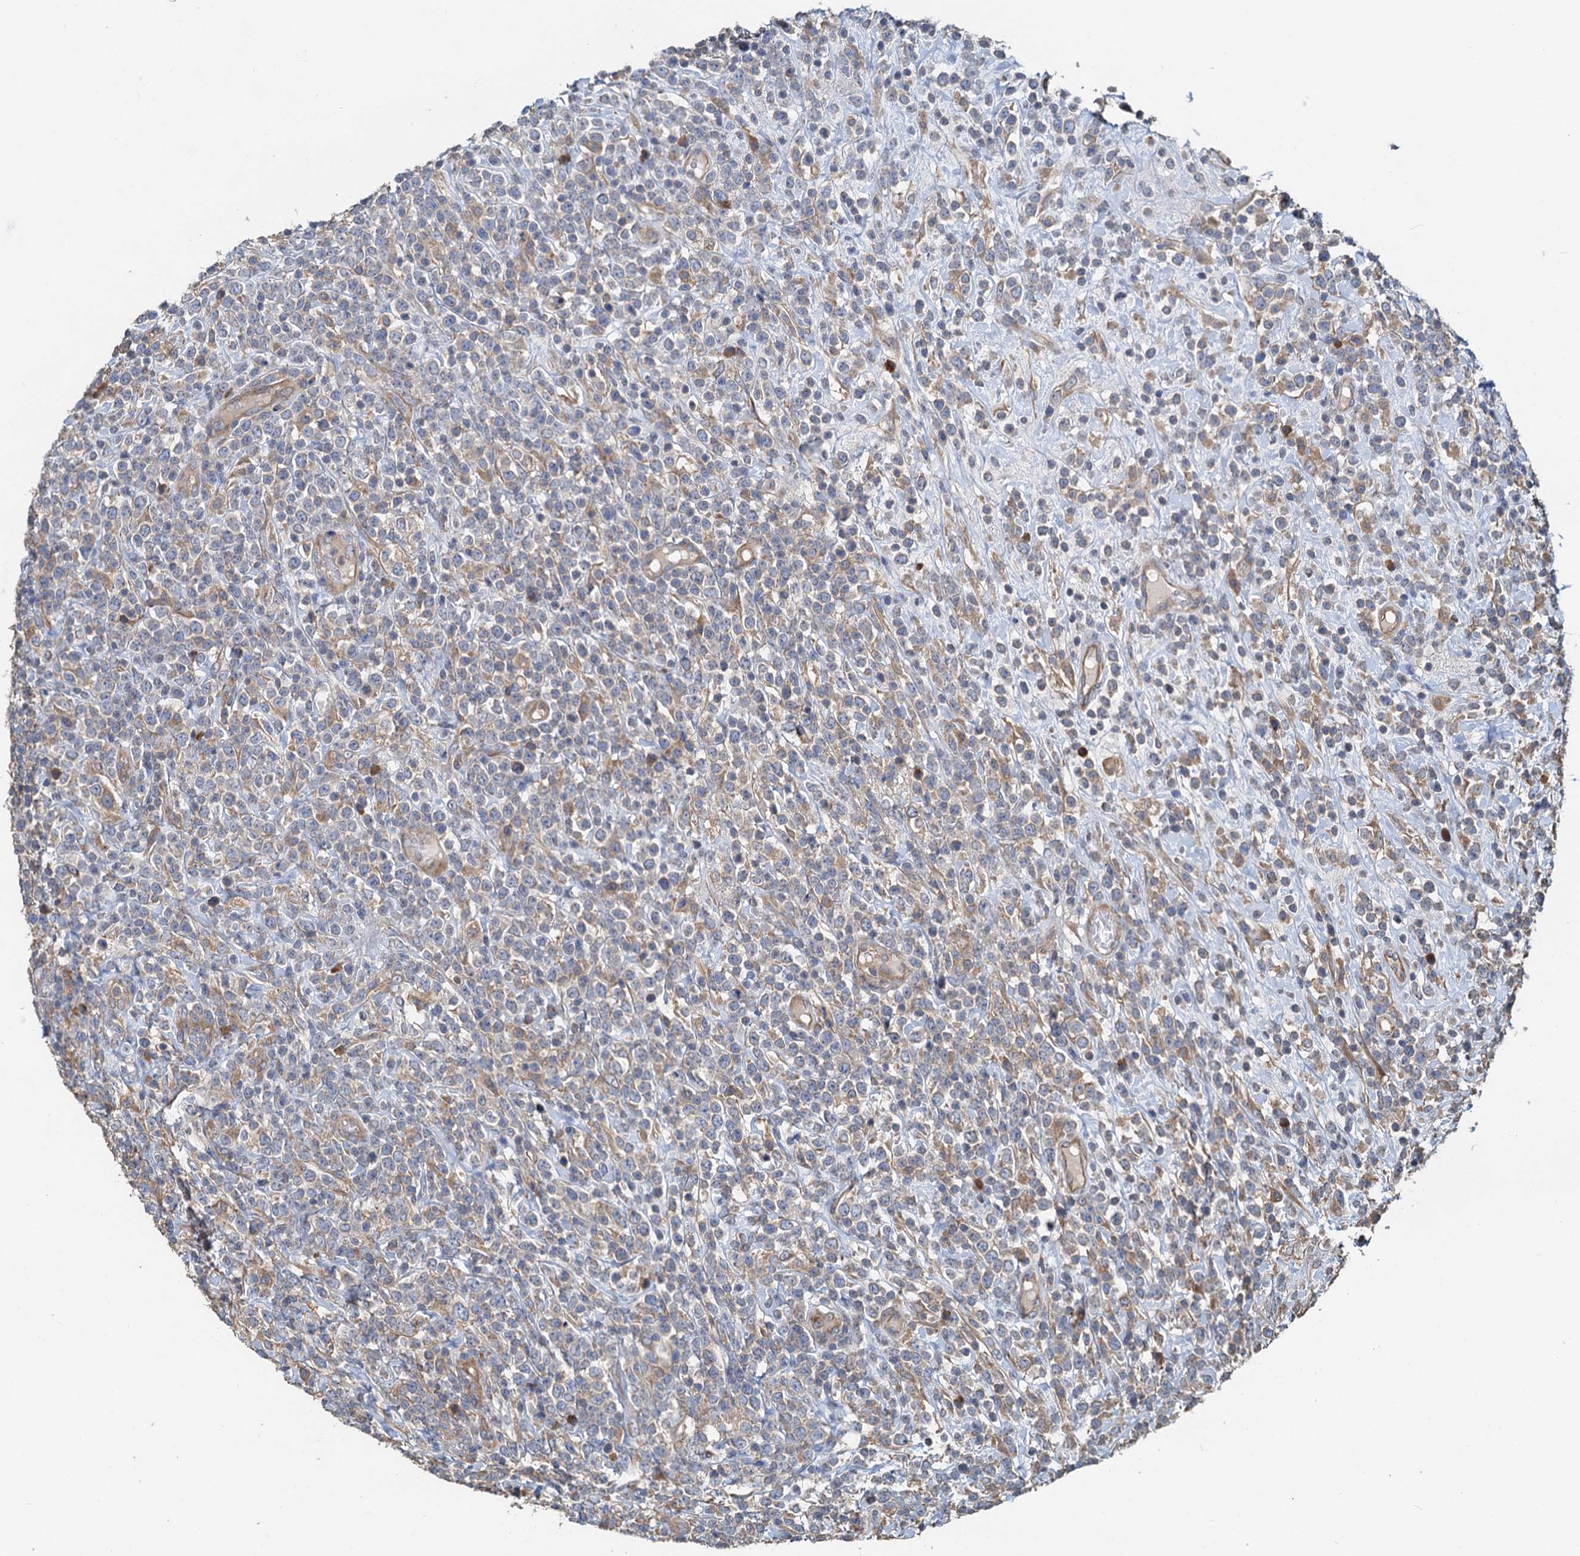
{"staining": {"intensity": "negative", "quantity": "none", "location": "none"}, "tissue": "lymphoma", "cell_type": "Tumor cells", "image_type": "cancer", "snomed": [{"axis": "morphology", "description": "Malignant lymphoma, non-Hodgkin's type, High grade"}, {"axis": "topography", "description": "Colon"}], "caption": "Immunohistochemistry (IHC) histopathology image of neoplastic tissue: lymphoma stained with DAB displays no significant protein positivity in tumor cells.", "gene": "HYI", "patient": {"sex": "female", "age": 53}}